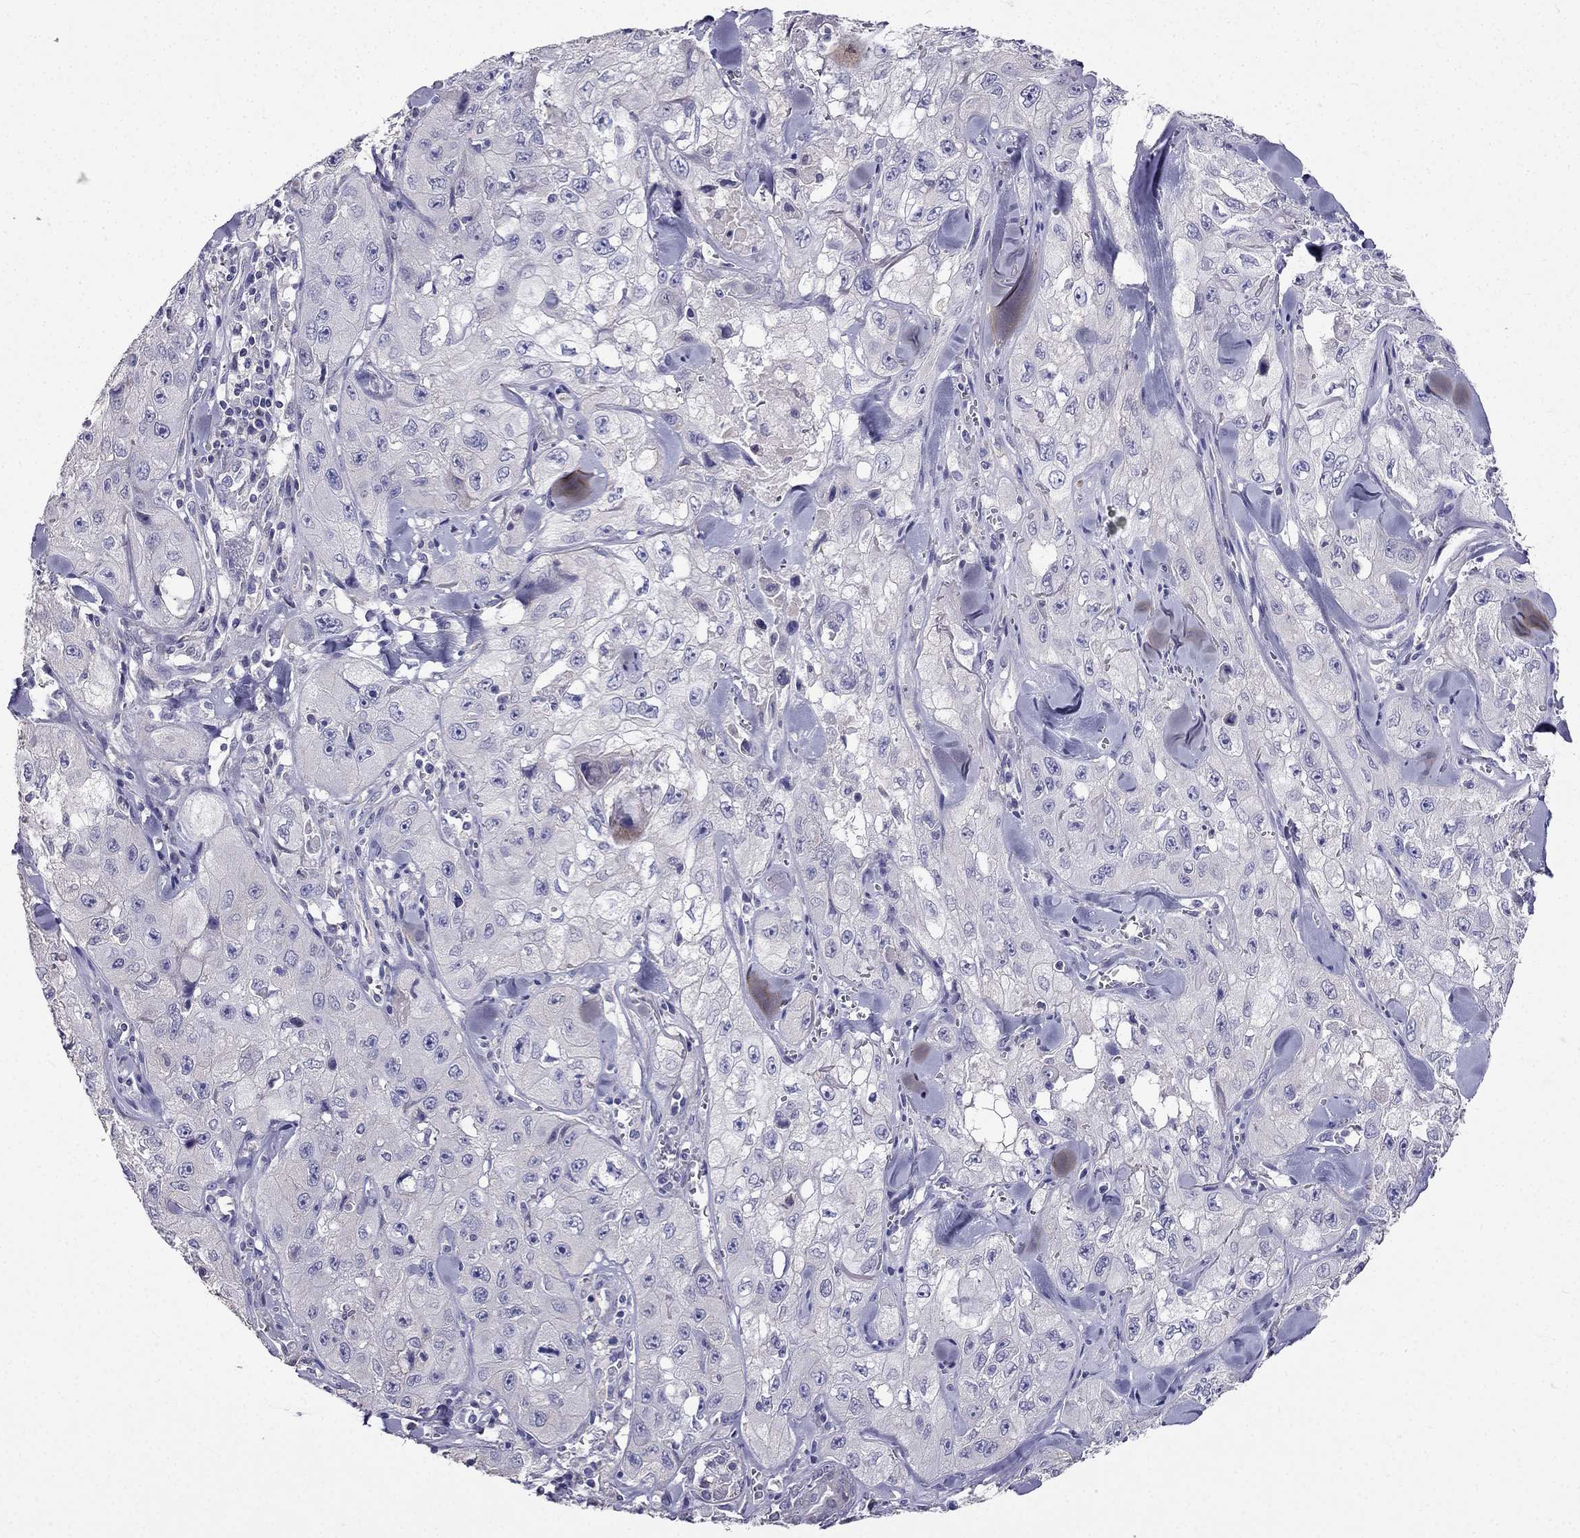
{"staining": {"intensity": "negative", "quantity": "none", "location": "none"}, "tissue": "skin cancer", "cell_type": "Tumor cells", "image_type": "cancer", "snomed": [{"axis": "morphology", "description": "Squamous cell carcinoma, NOS"}, {"axis": "topography", "description": "Skin"}, {"axis": "topography", "description": "Subcutis"}], "caption": "Skin cancer stained for a protein using immunohistochemistry (IHC) reveals no staining tumor cells.", "gene": "AS3MT", "patient": {"sex": "male", "age": 73}}